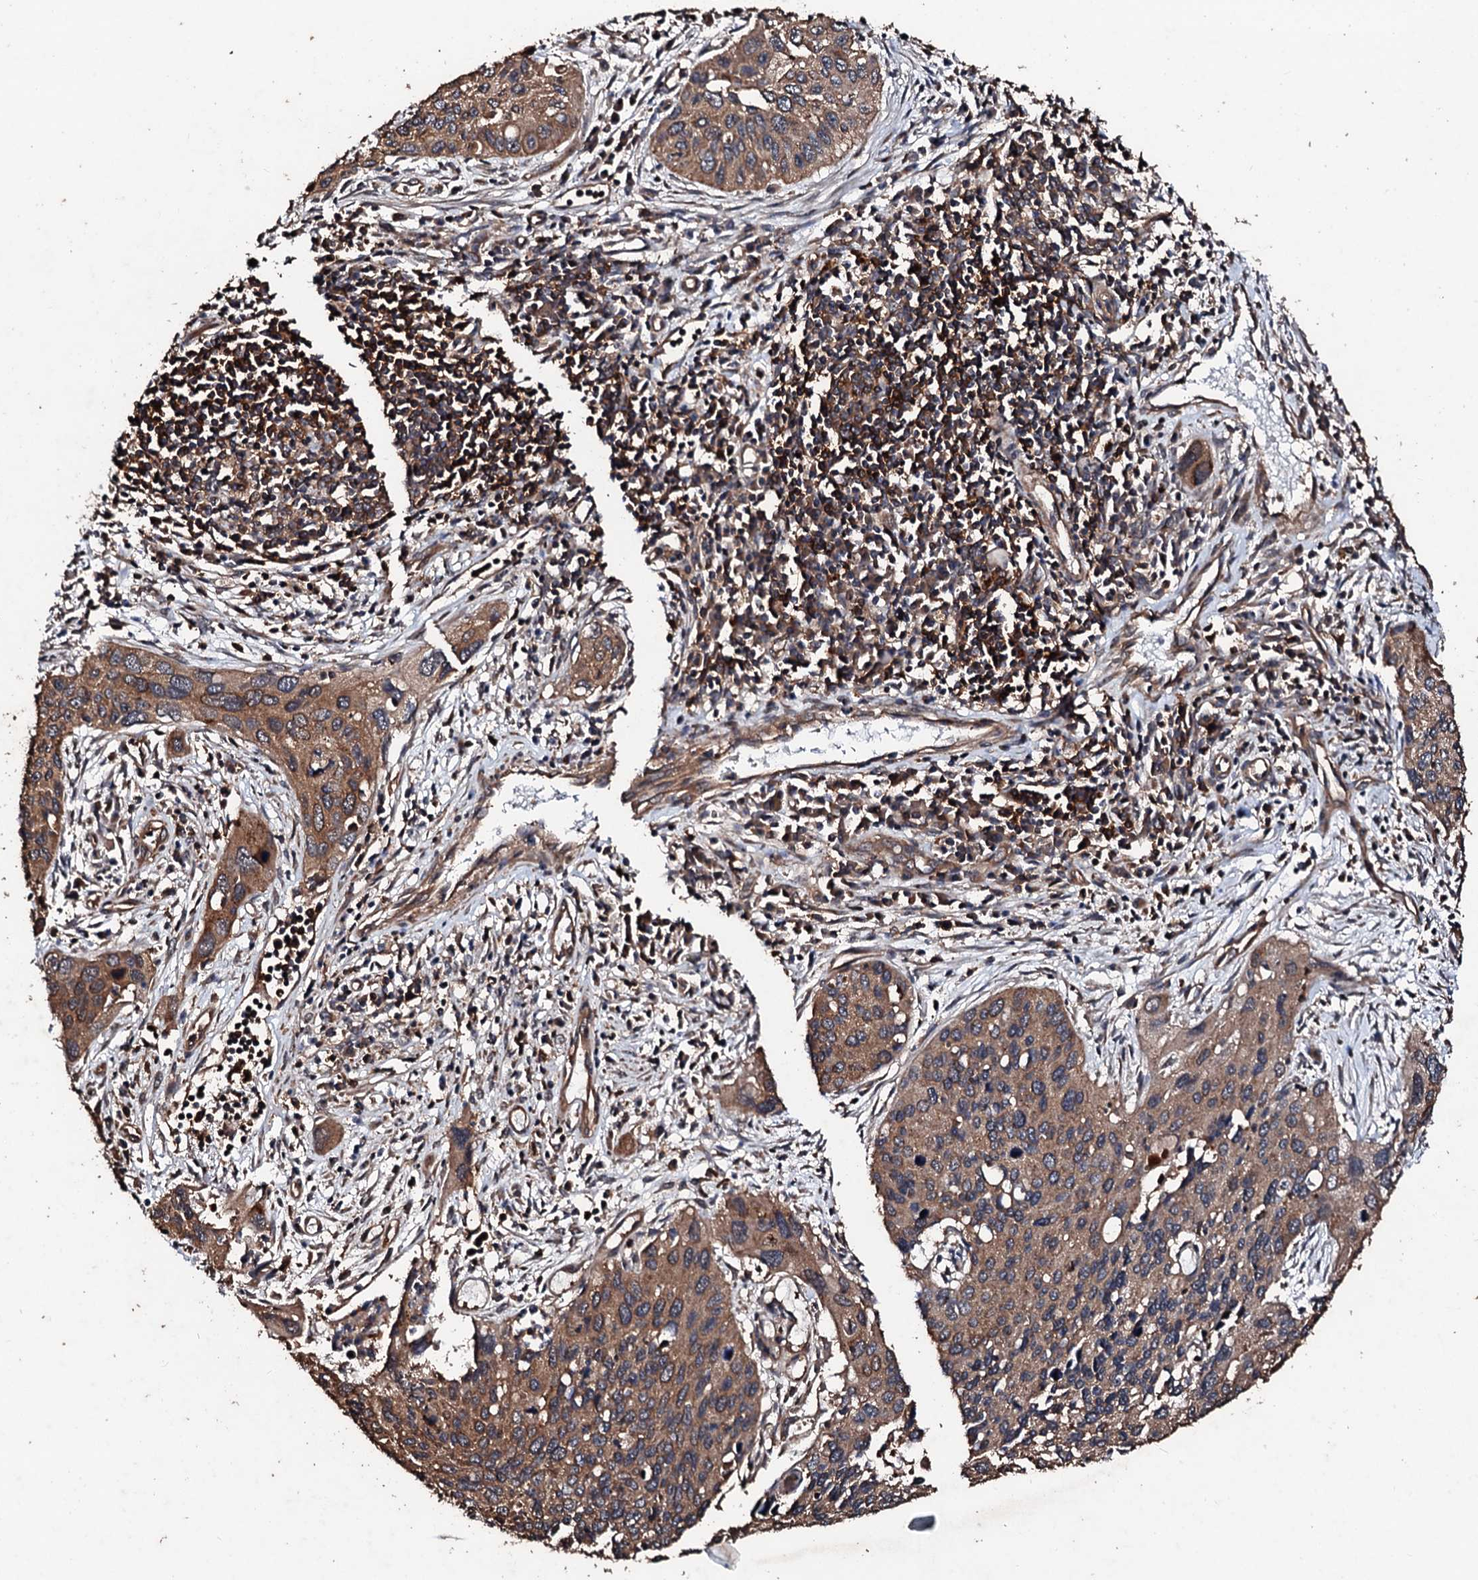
{"staining": {"intensity": "moderate", "quantity": ">75%", "location": "cytoplasmic/membranous"}, "tissue": "cervical cancer", "cell_type": "Tumor cells", "image_type": "cancer", "snomed": [{"axis": "morphology", "description": "Squamous cell carcinoma, NOS"}, {"axis": "topography", "description": "Cervix"}], "caption": "Immunohistochemistry (IHC) photomicrograph of neoplastic tissue: human squamous cell carcinoma (cervical) stained using immunohistochemistry (IHC) exhibits medium levels of moderate protein expression localized specifically in the cytoplasmic/membranous of tumor cells, appearing as a cytoplasmic/membranous brown color.", "gene": "KIF18A", "patient": {"sex": "female", "age": 55}}